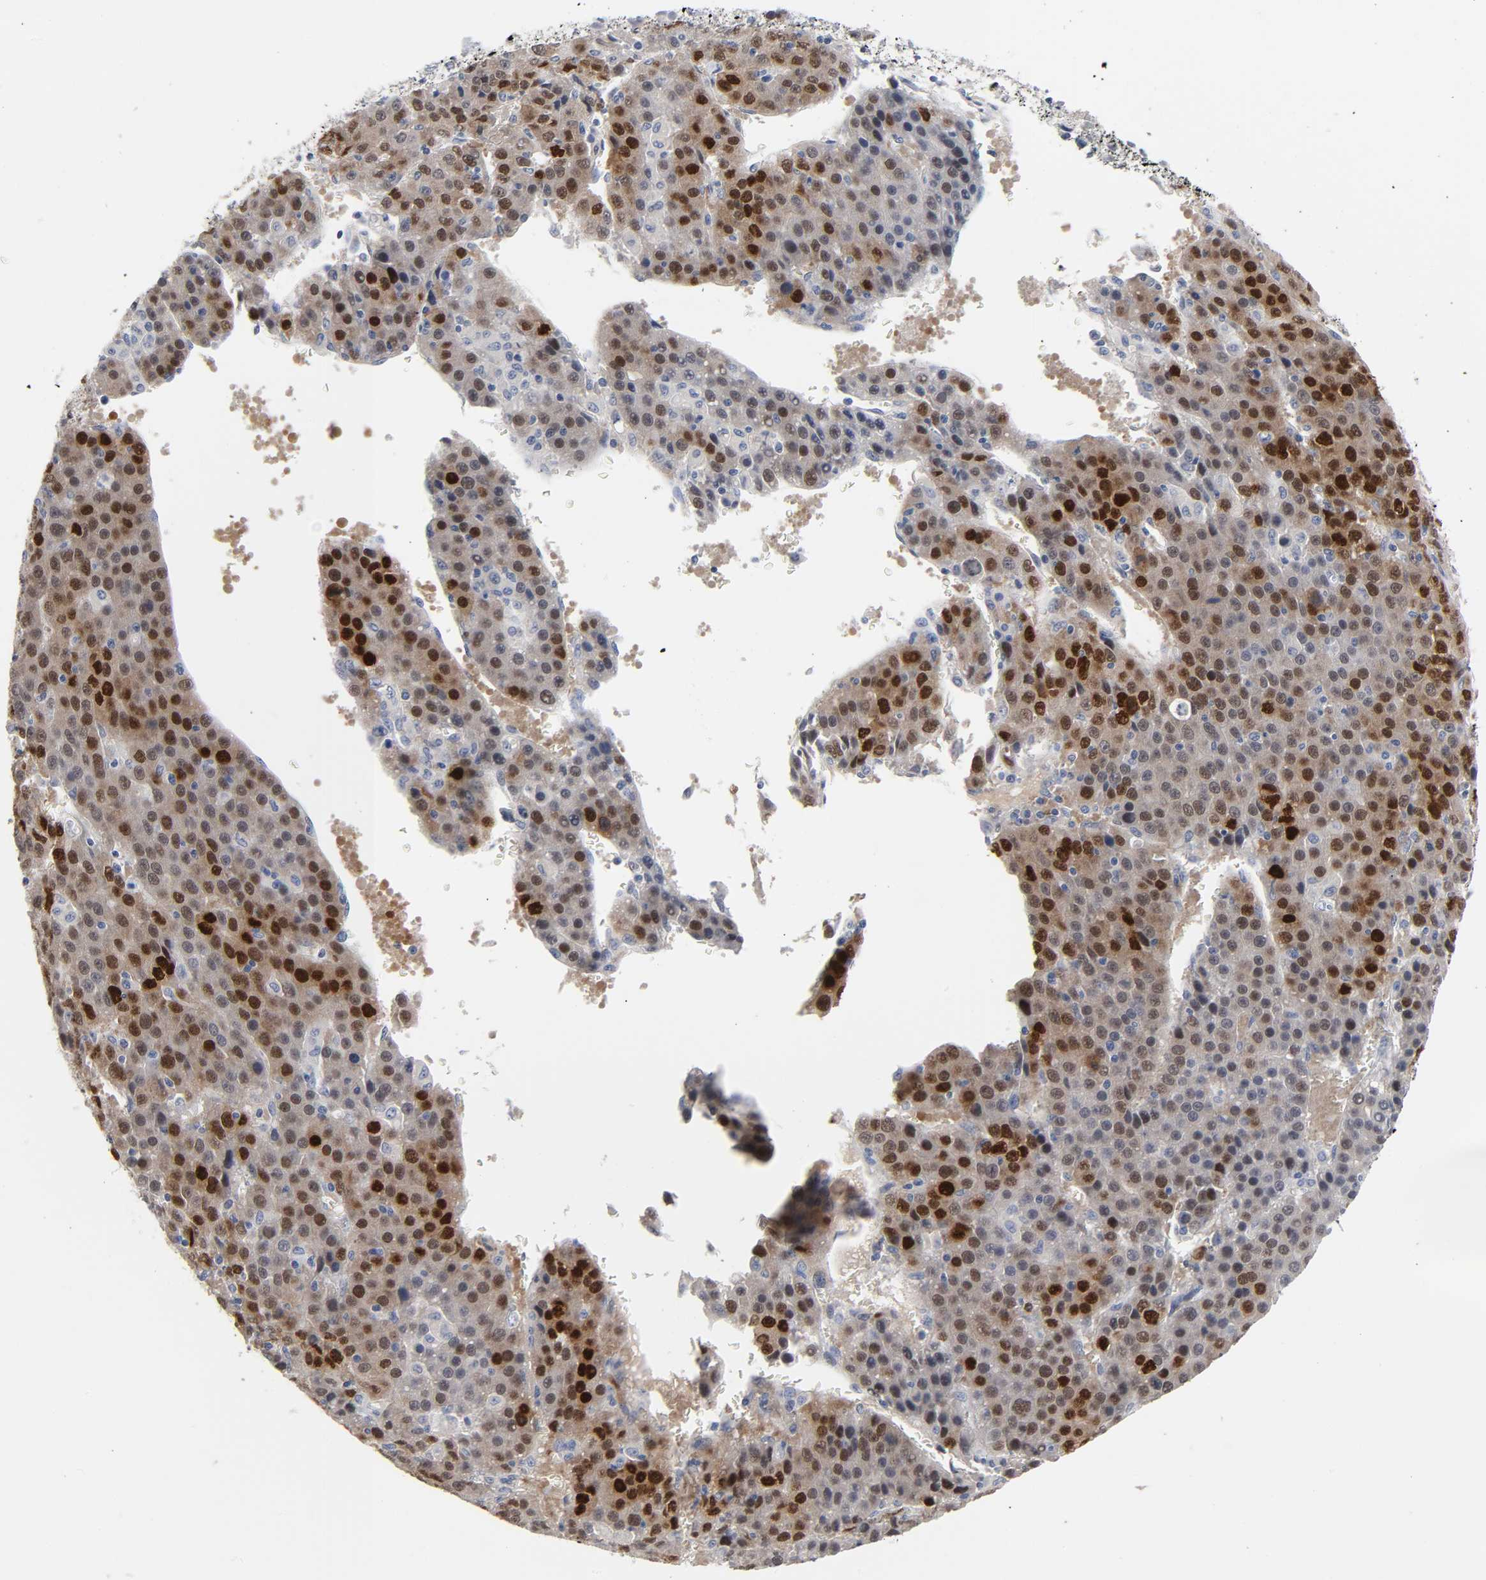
{"staining": {"intensity": "strong", "quantity": ">75%", "location": "nuclear"}, "tissue": "liver cancer", "cell_type": "Tumor cells", "image_type": "cancer", "snomed": [{"axis": "morphology", "description": "Carcinoma, Hepatocellular, NOS"}, {"axis": "topography", "description": "Liver"}], "caption": "This image exhibits IHC staining of human liver cancer, with high strong nuclear staining in approximately >75% of tumor cells.", "gene": "SALL2", "patient": {"sex": "female", "age": 53}}